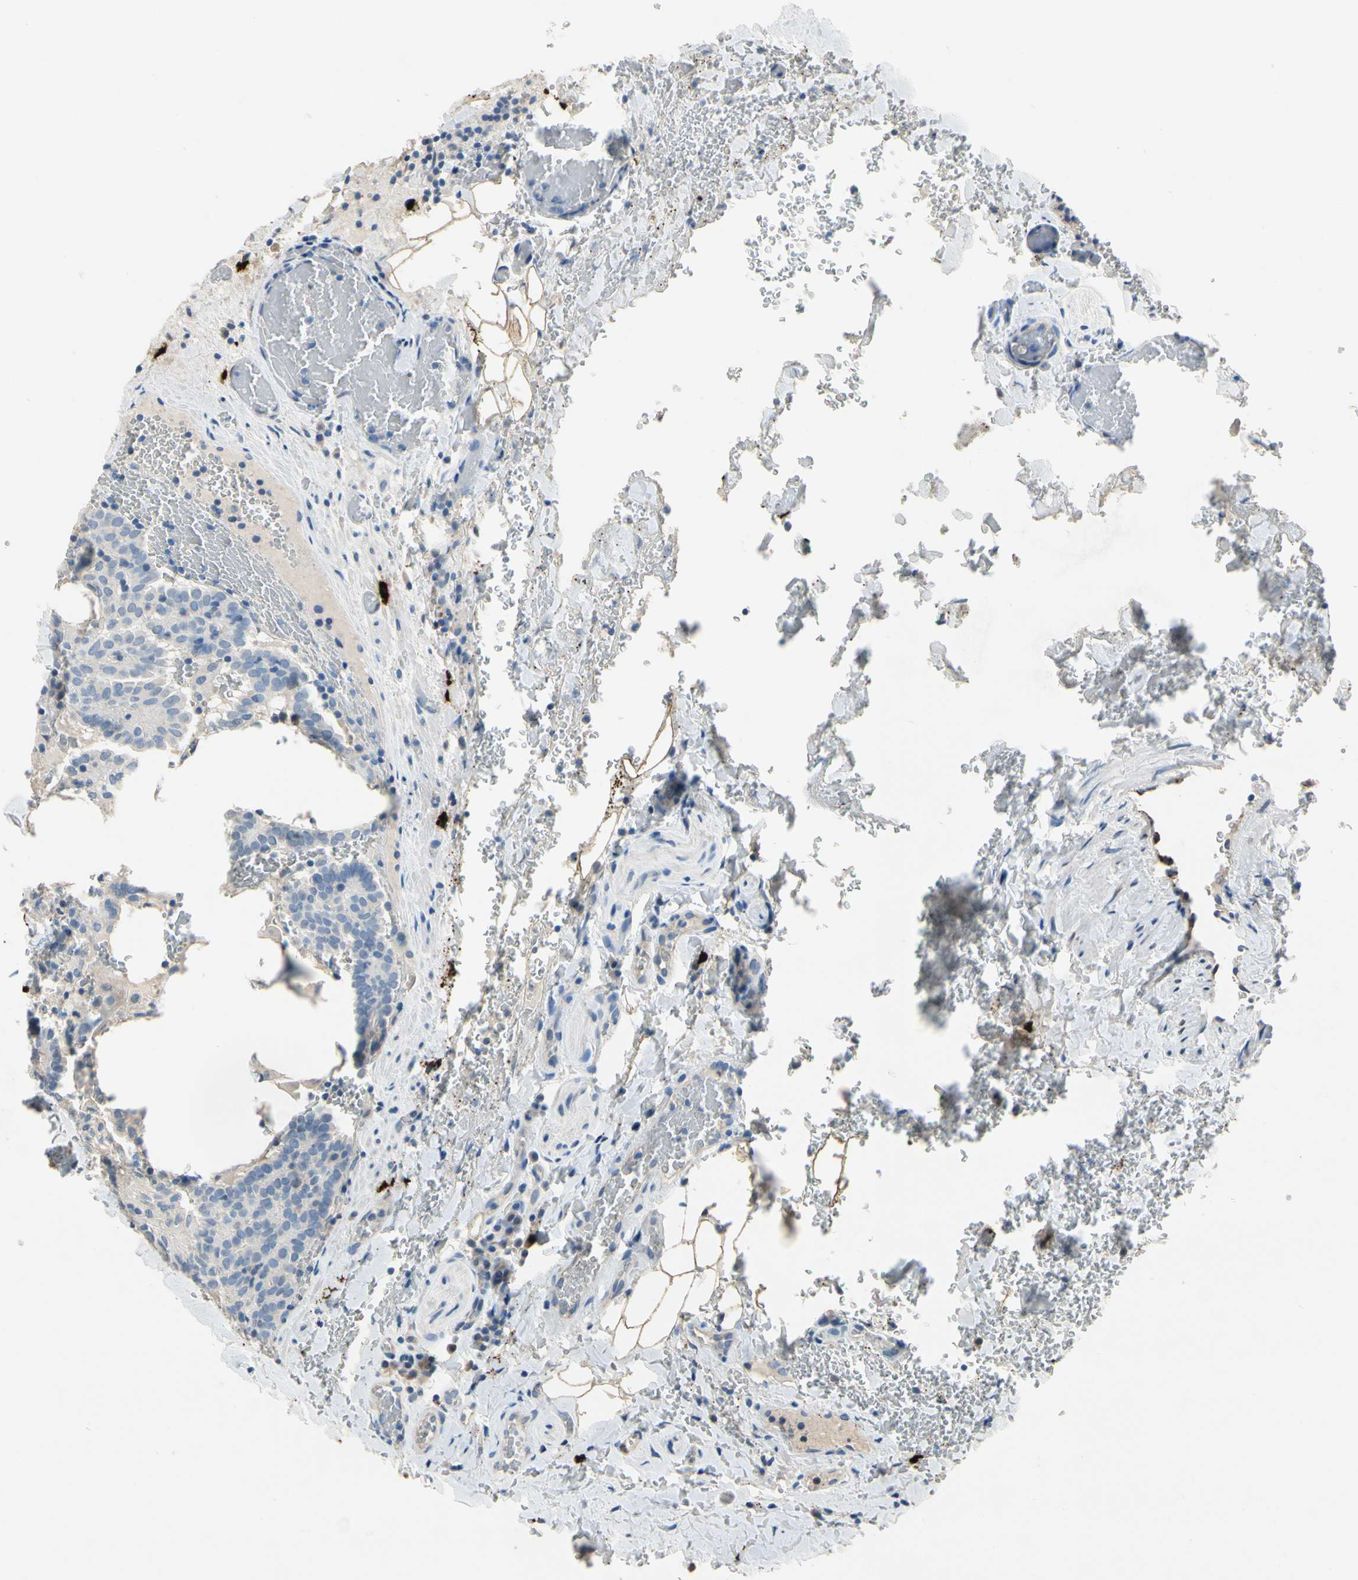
{"staining": {"intensity": "negative", "quantity": "none", "location": "none"}, "tissue": "thyroid cancer", "cell_type": "Tumor cells", "image_type": "cancer", "snomed": [{"axis": "morphology", "description": "Normal tissue, NOS"}, {"axis": "morphology", "description": "Papillary adenocarcinoma, NOS"}, {"axis": "topography", "description": "Thyroid gland"}], "caption": "A high-resolution micrograph shows immunohistochemistry staining of thyroid papillary adenocarcinoma, which demonstrates no significant staining in tumor cells. The staining was performed using DAB to visualize the protein expression in brown, while the nuclei were stained in blue with hematoxylin (Magnification: 20x).", "gene": "CPA3", "patient": {"sex": "female", "age": 30}}